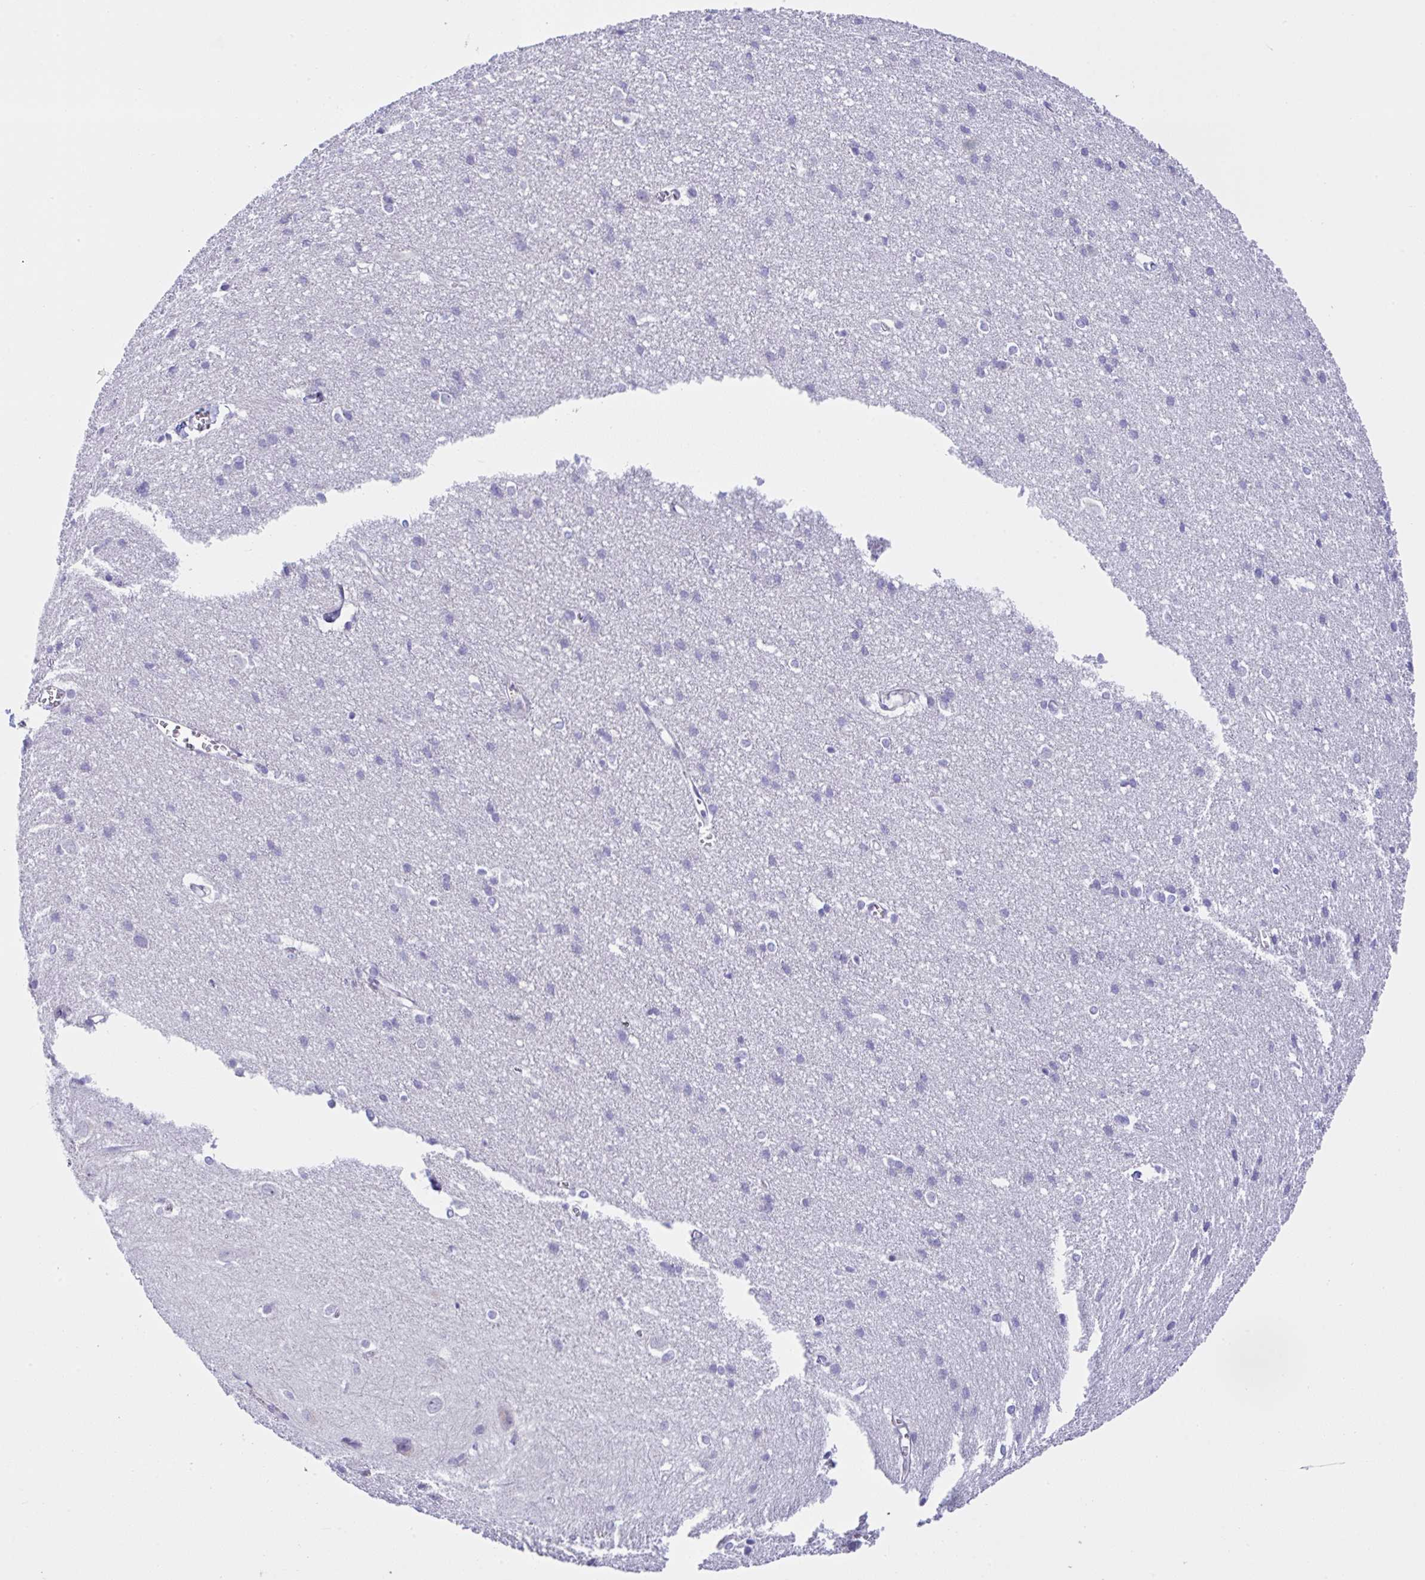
{"staining": {"intensity": "negative", "quantity": "none", "location": "none"}, "tissue": "cerebral cortex", "cell_type": "Endothelial cells", "image_type": "normal", "snomed": [{"axis": "morphology", "description": "Normal tissue, NOS"}, {"axis": "topography", "description": "Cerebral cortex"}], "caption": "Cerebral cortex was stained to show a protein in brown. There is no significant expression in endothelial cells. (Stains: DAB (3,3'-diaminobenzidine) IHC with hematoxylin counter stain, Microscopy: brightfield microscopy at high magnification).", "gene": "ZNF713", "patient": {"sex": "male", "age": 37}}